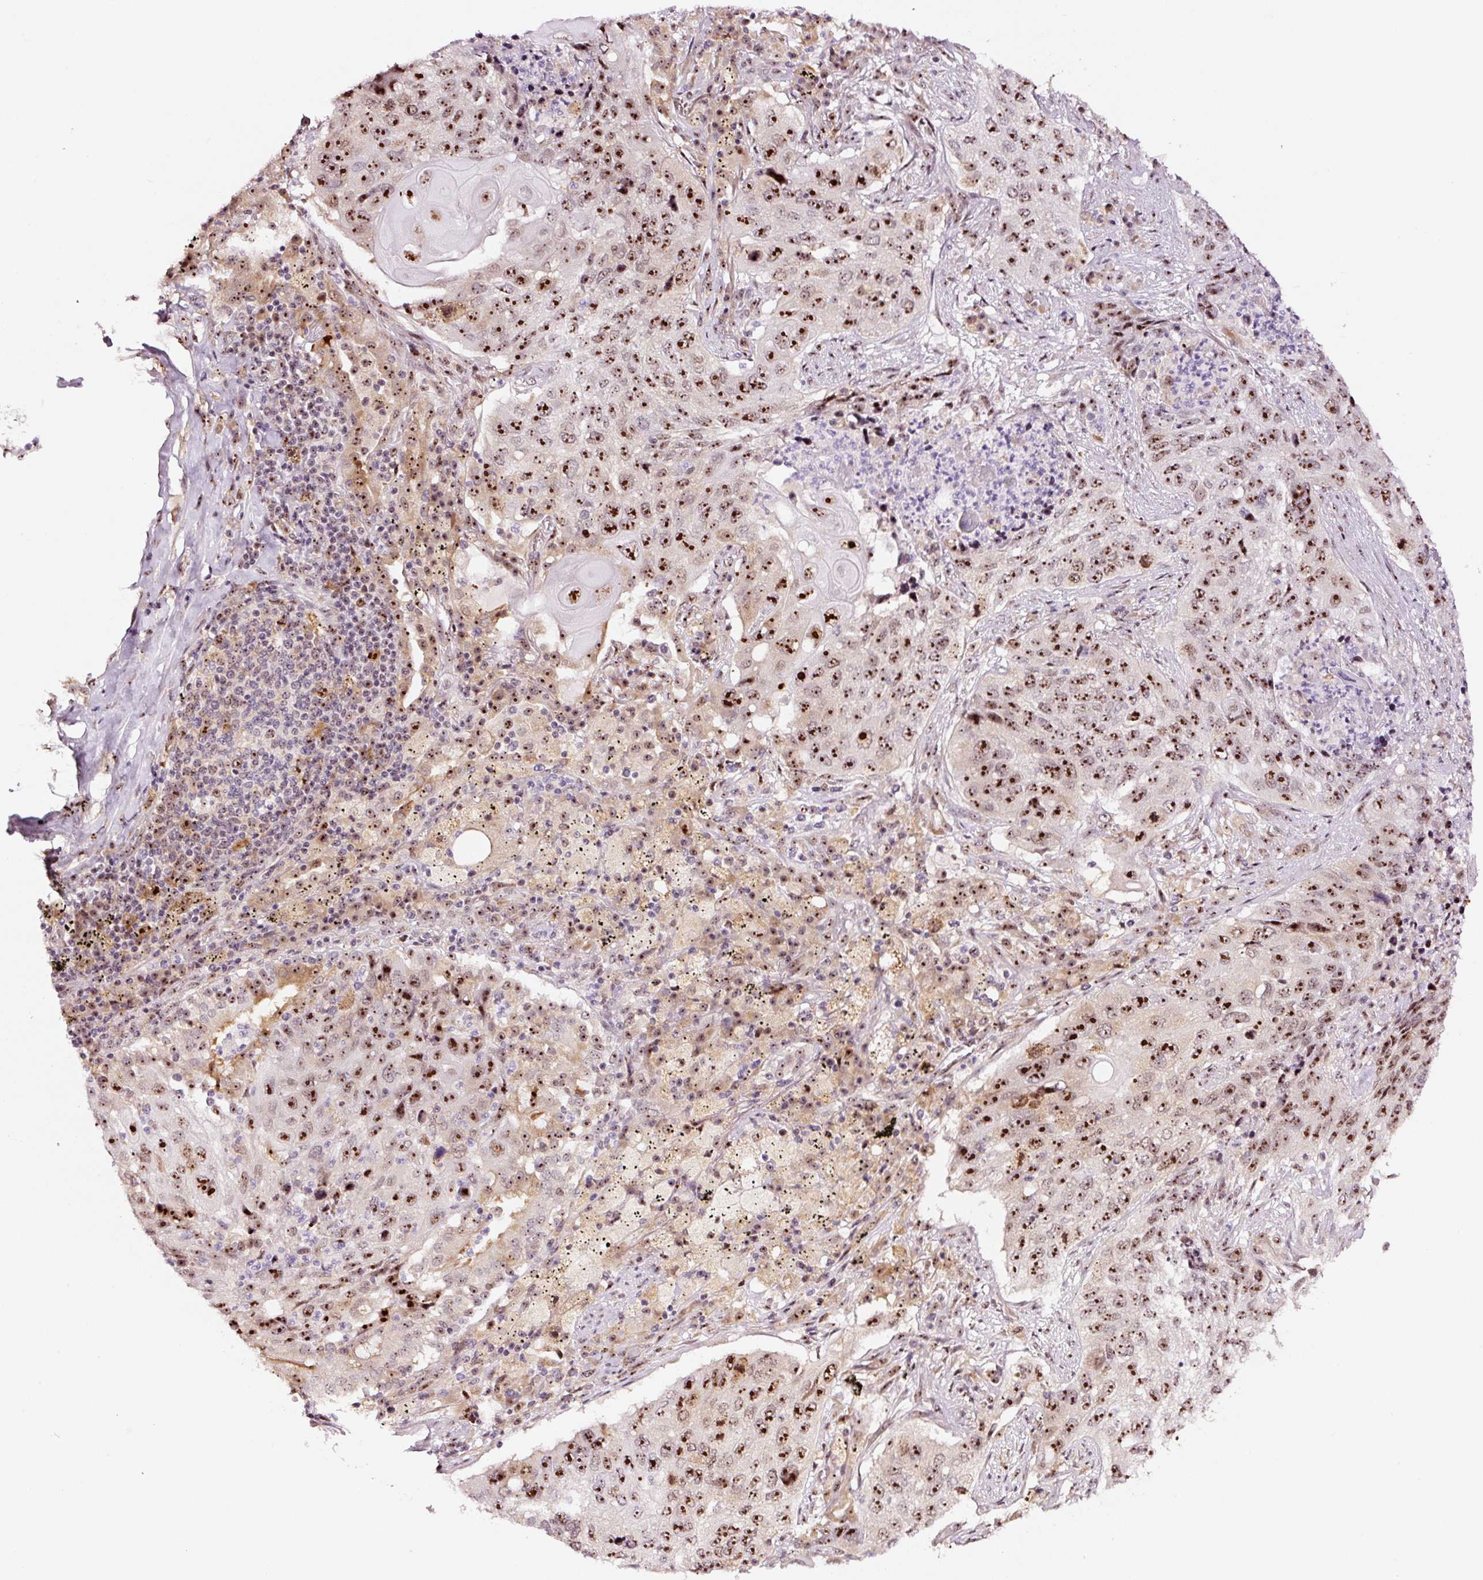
{"staining": {"intensity": "strong", "quantity": ">75%", "location": "nuclear"}, "tissue": "lung cancer", "cell_type": "Tumor cells", "image_type": "cancer", "snomed": [{"axis": "morphology", "description": "Squamous cell carcinoma, NOS"}, {"axis": "topography", "description": "Lung"}], "caption": "Protein expression by IHC demonstrates strong nuclear expression in approximately >75% of tumor cells in lung cancer.", "gene": "GNL3", "patient": {"sex": "female", "age": 63}}